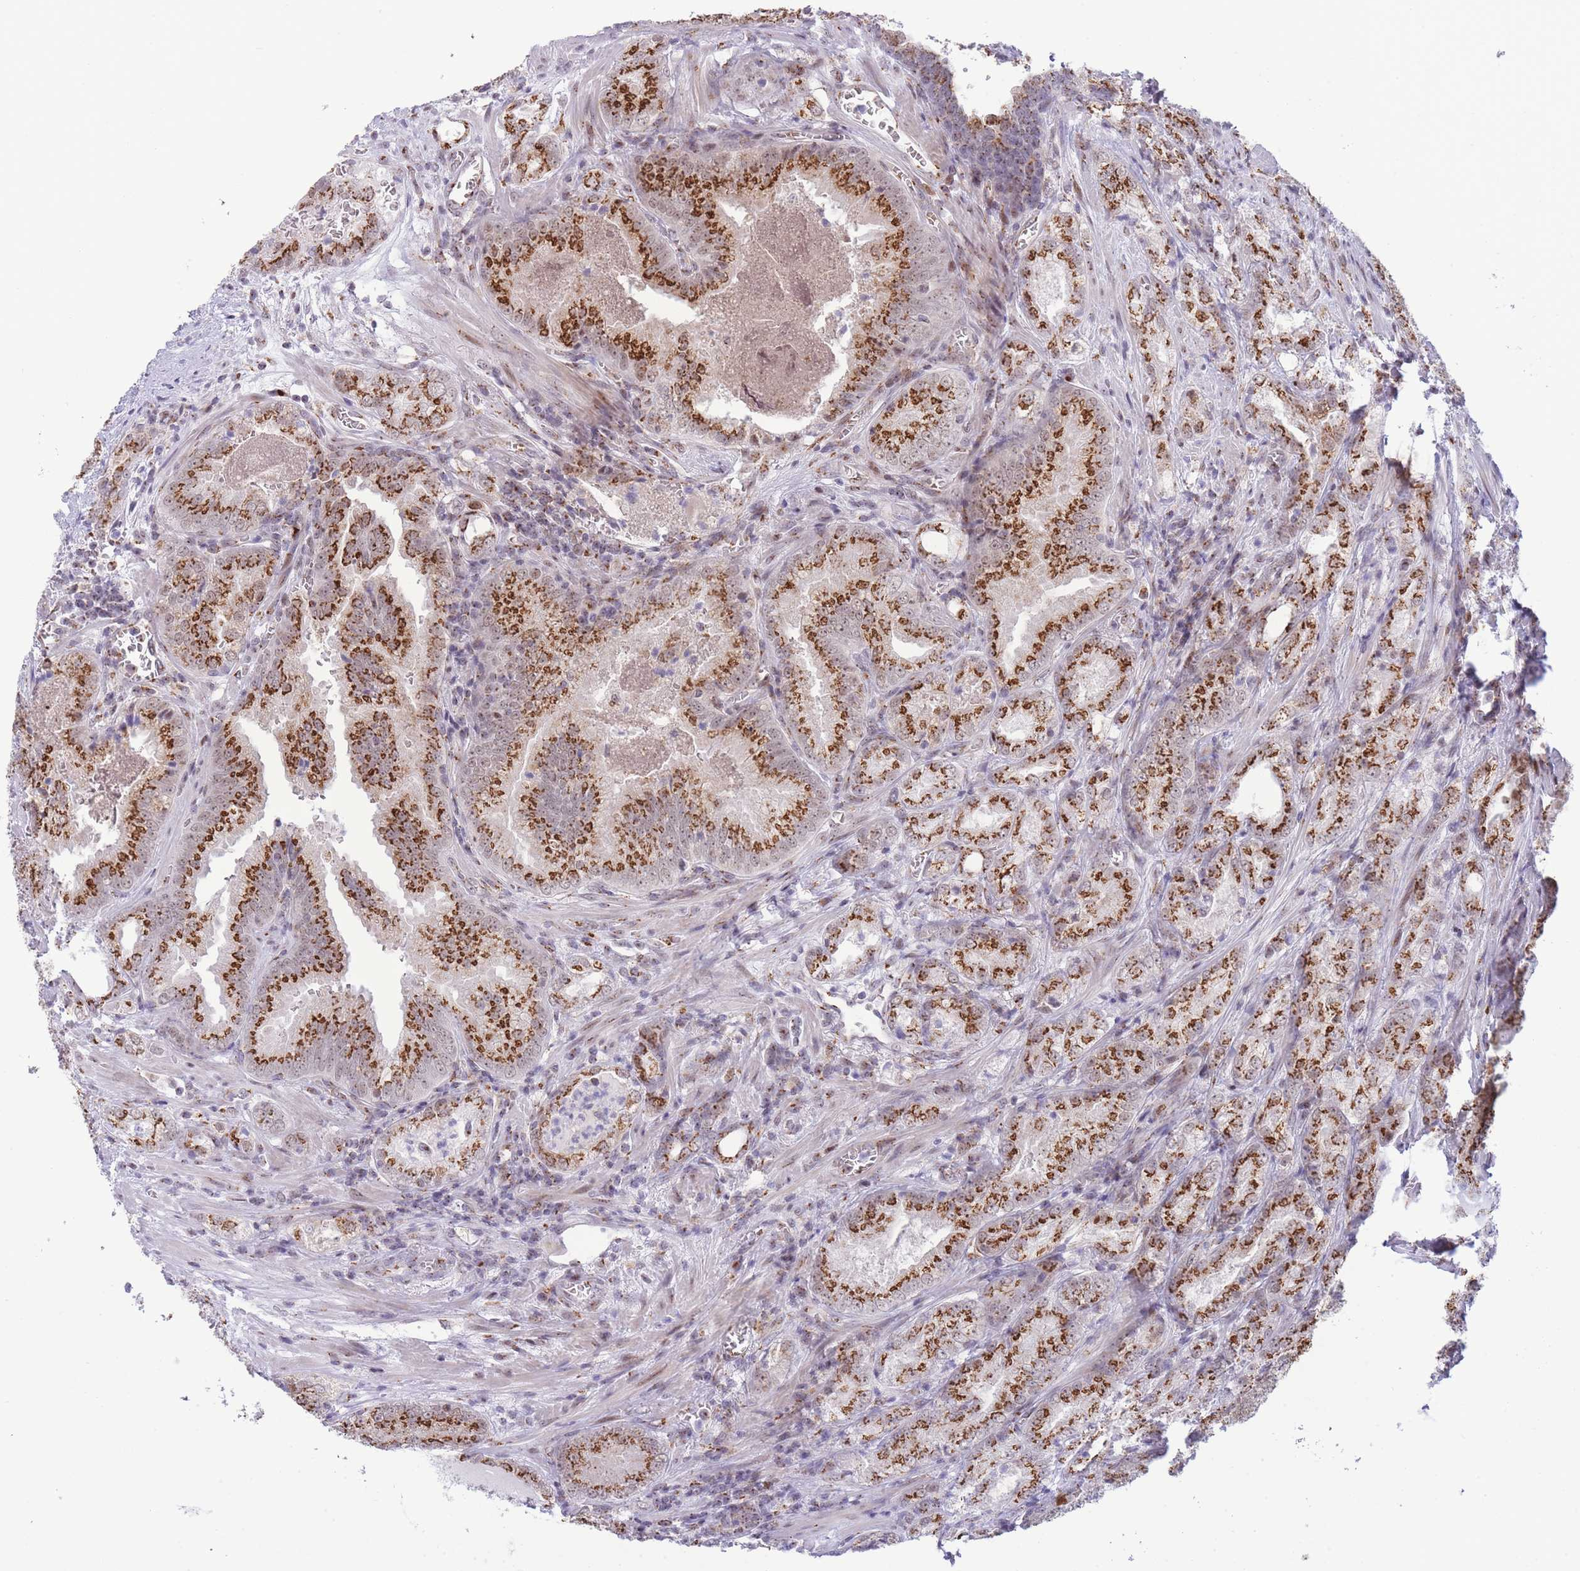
{"staining": {"intensity": "strong", "quantity": ">75%", "location": "cytoplasmic/membranous"}, "tissue": "prostate cancer", "cell_type": "Tumor cells", "image_type": "cancer", "snomed": [{"axis": "morphology", "description": "Adenocarcinoma, High grade"}, {"axis": "topography", "description": "Prostate"}], "caption": "Protein expression analysis of human prostate cancer (high-grade adenocarcinoma) reveals strong cytoplasmic/membranous expression in approximately >75% of tumor cells.", "gene": "INO80C", "patient": {"sex": "male", "age": 63}}